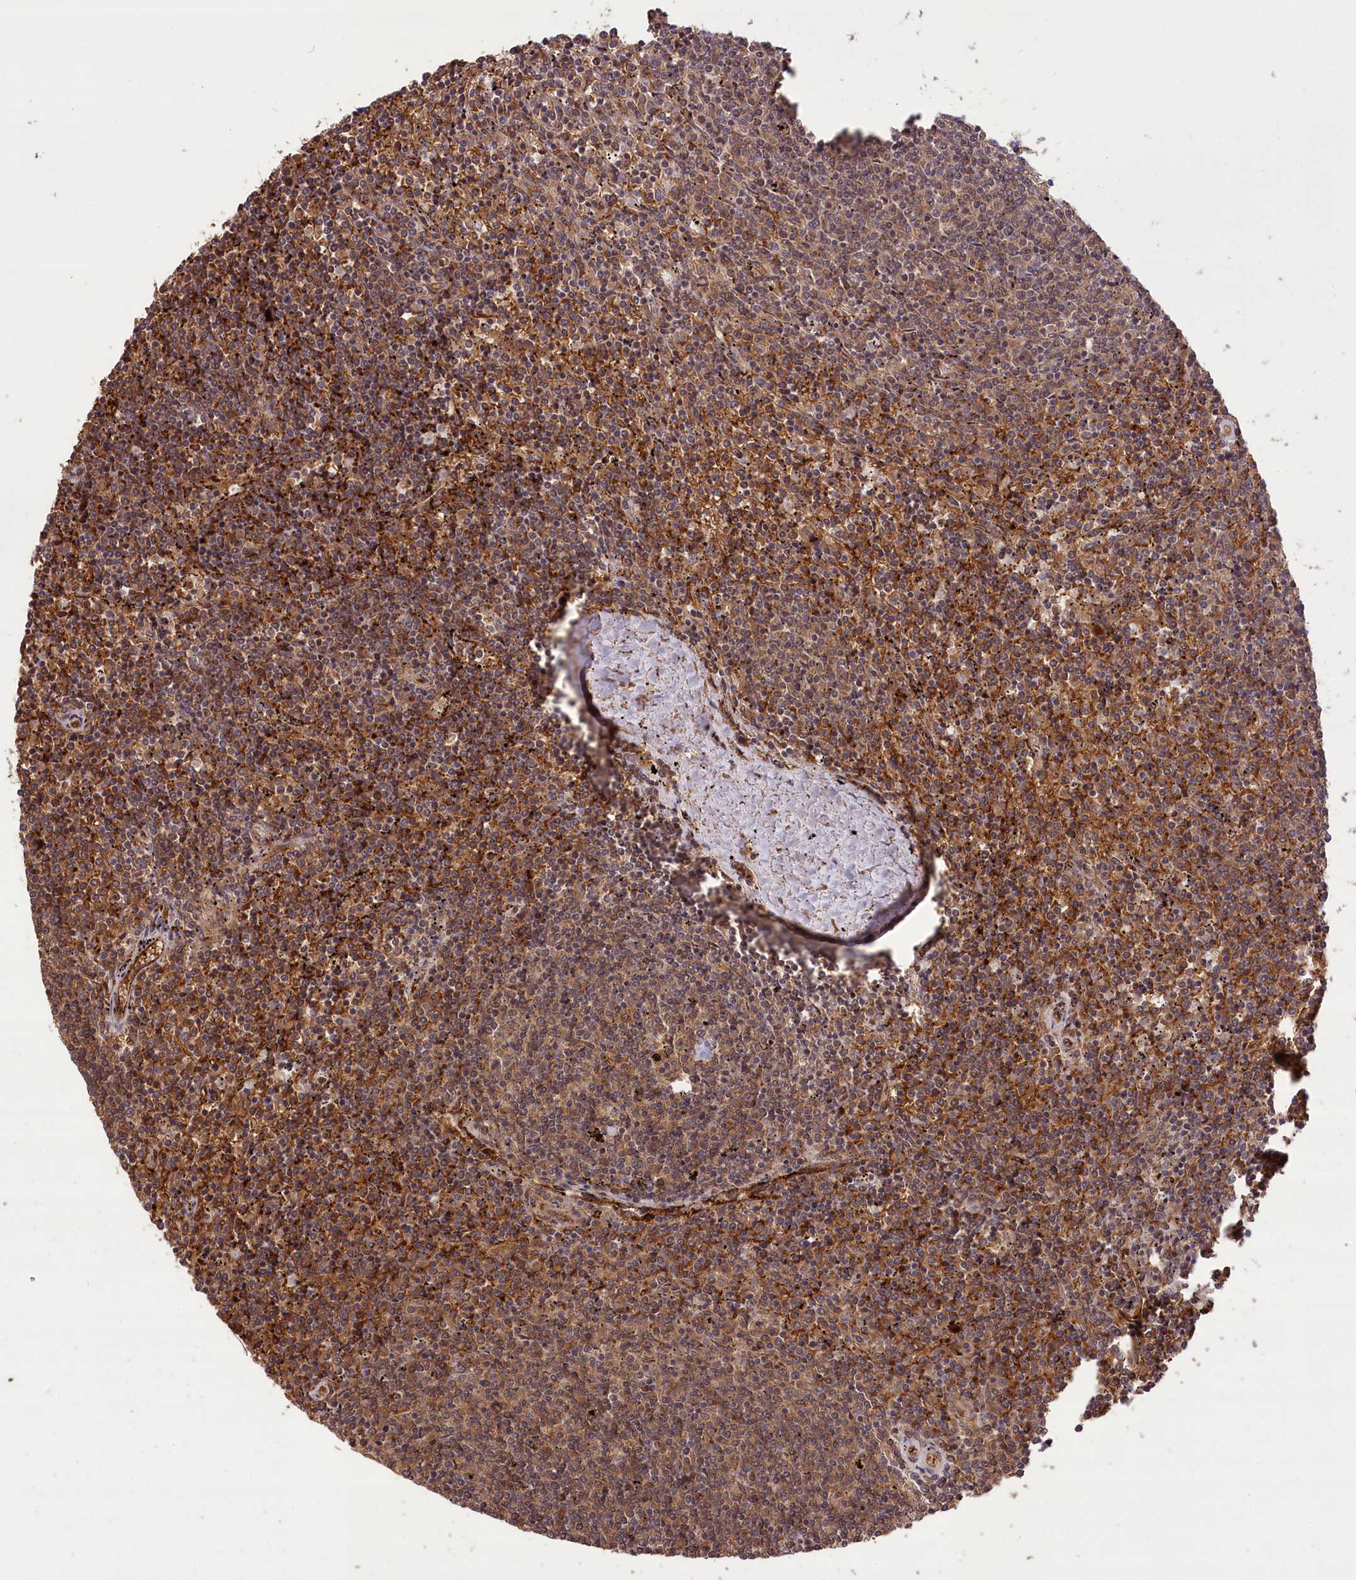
{"staining": {"intensity": "moderate", "quantity": ">75%", "location": "cytoplasmic/membranous"}, "tissue": "lymphoma", "cell_type": "Tumor cells", "image_type": "cancer", "snomed": [{"axis": "morphology", "description": "Malignant lymphoma, non-Hodgkin's type, Low grade"}, {"axis": "topography", "description": "Spleen"}], "caption": "Immunohistochemistry of lymphoma demonstrates medium levels of moderate cytoplasmic/membranous positivity in approximately >75% of tumor cells.", "gene": "CARD19", "patient": {"sex": "female", "age": 50}}